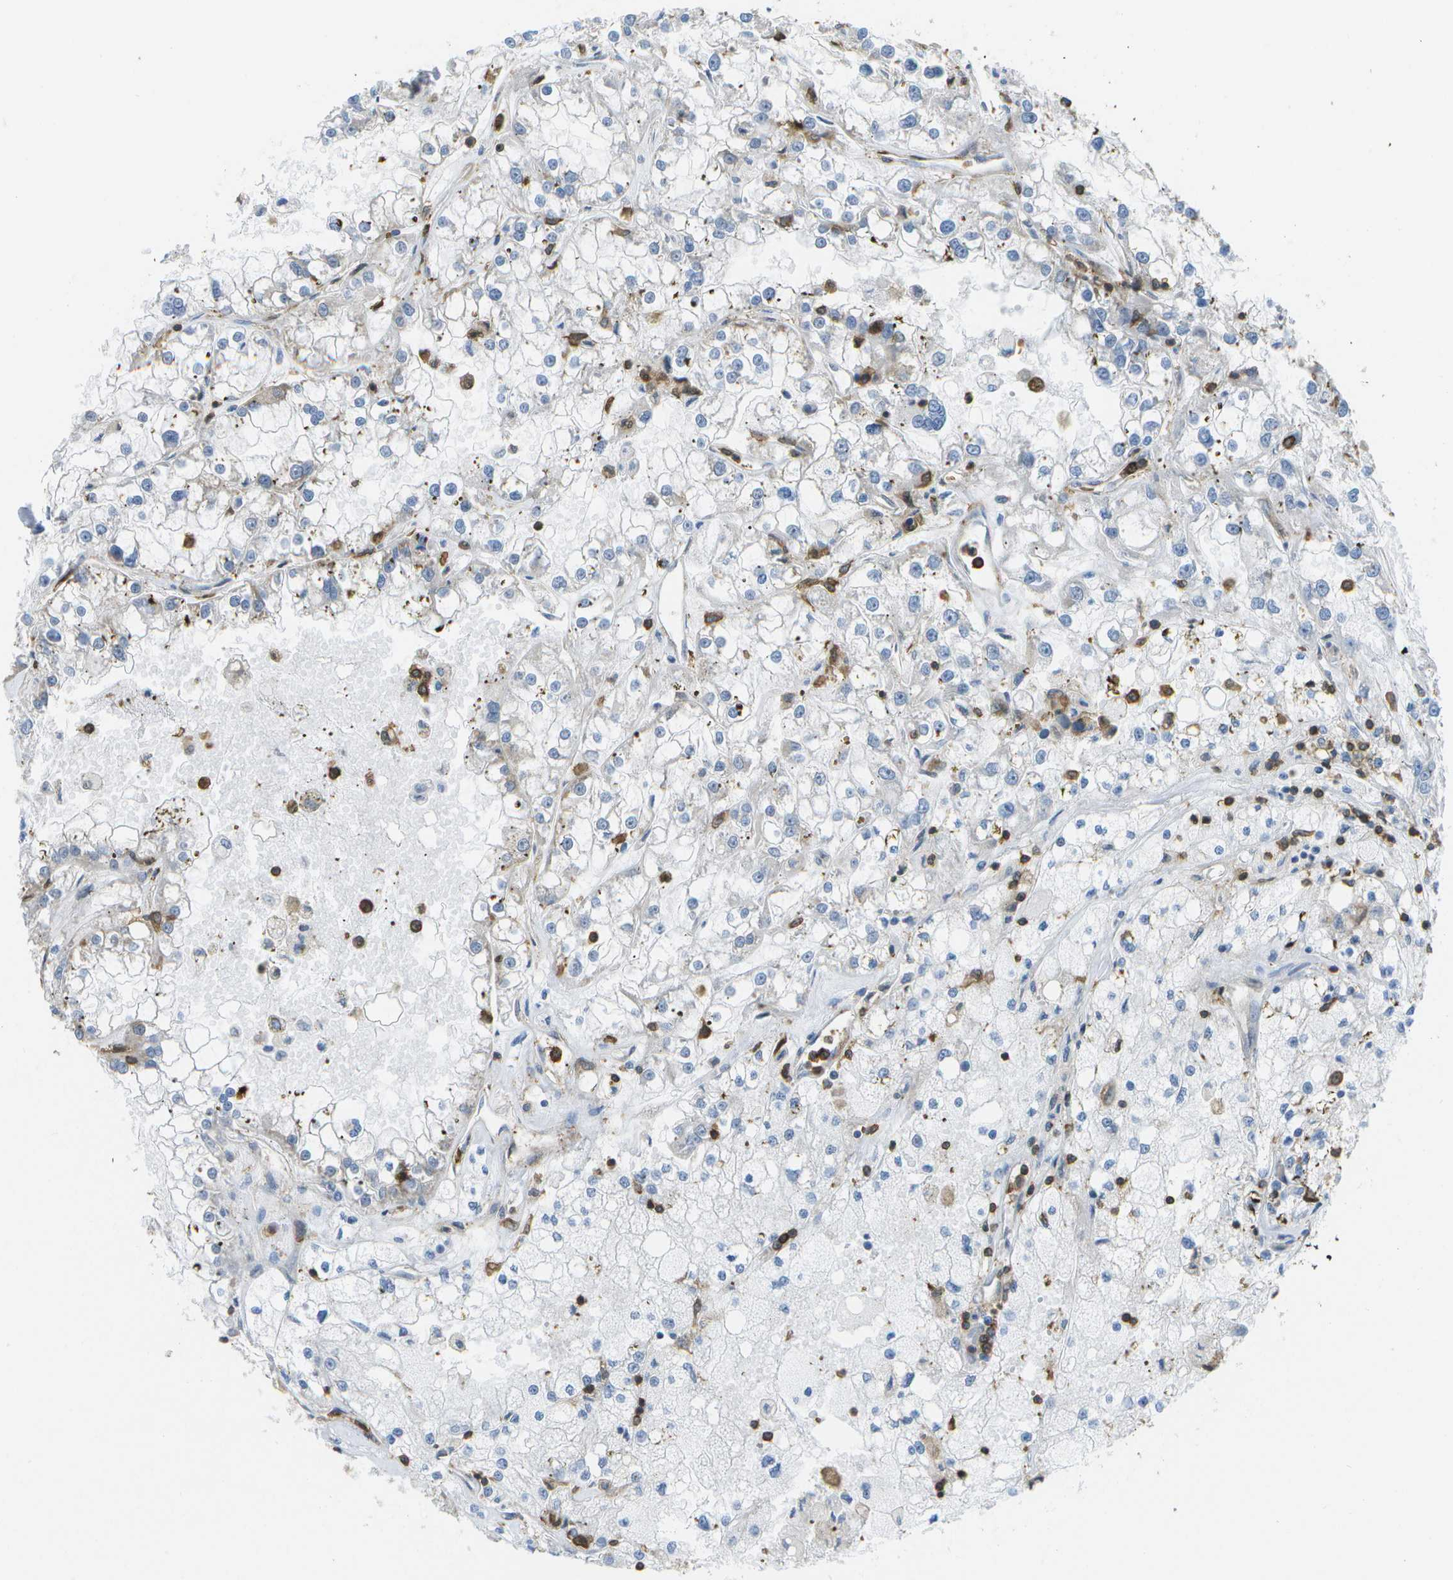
{"staining": {"intensity": "negative", "quantity": "none", "location": "none"}, "tissue": "renal cancer", "cell_type": "Tumor cells", "image_type": "cancer", "snomed": [{"axis": "morphology", "description": "Adenocarcinoma, NOS"}, {"axis": "topography", "description": "Kidney"}], "caption": "A histopathology image of renal cancer stained for a protein exhibits no brown staining in tumor cells.", "gene": "RCSD1", "patient": {"sex": "female", "age": 52}}